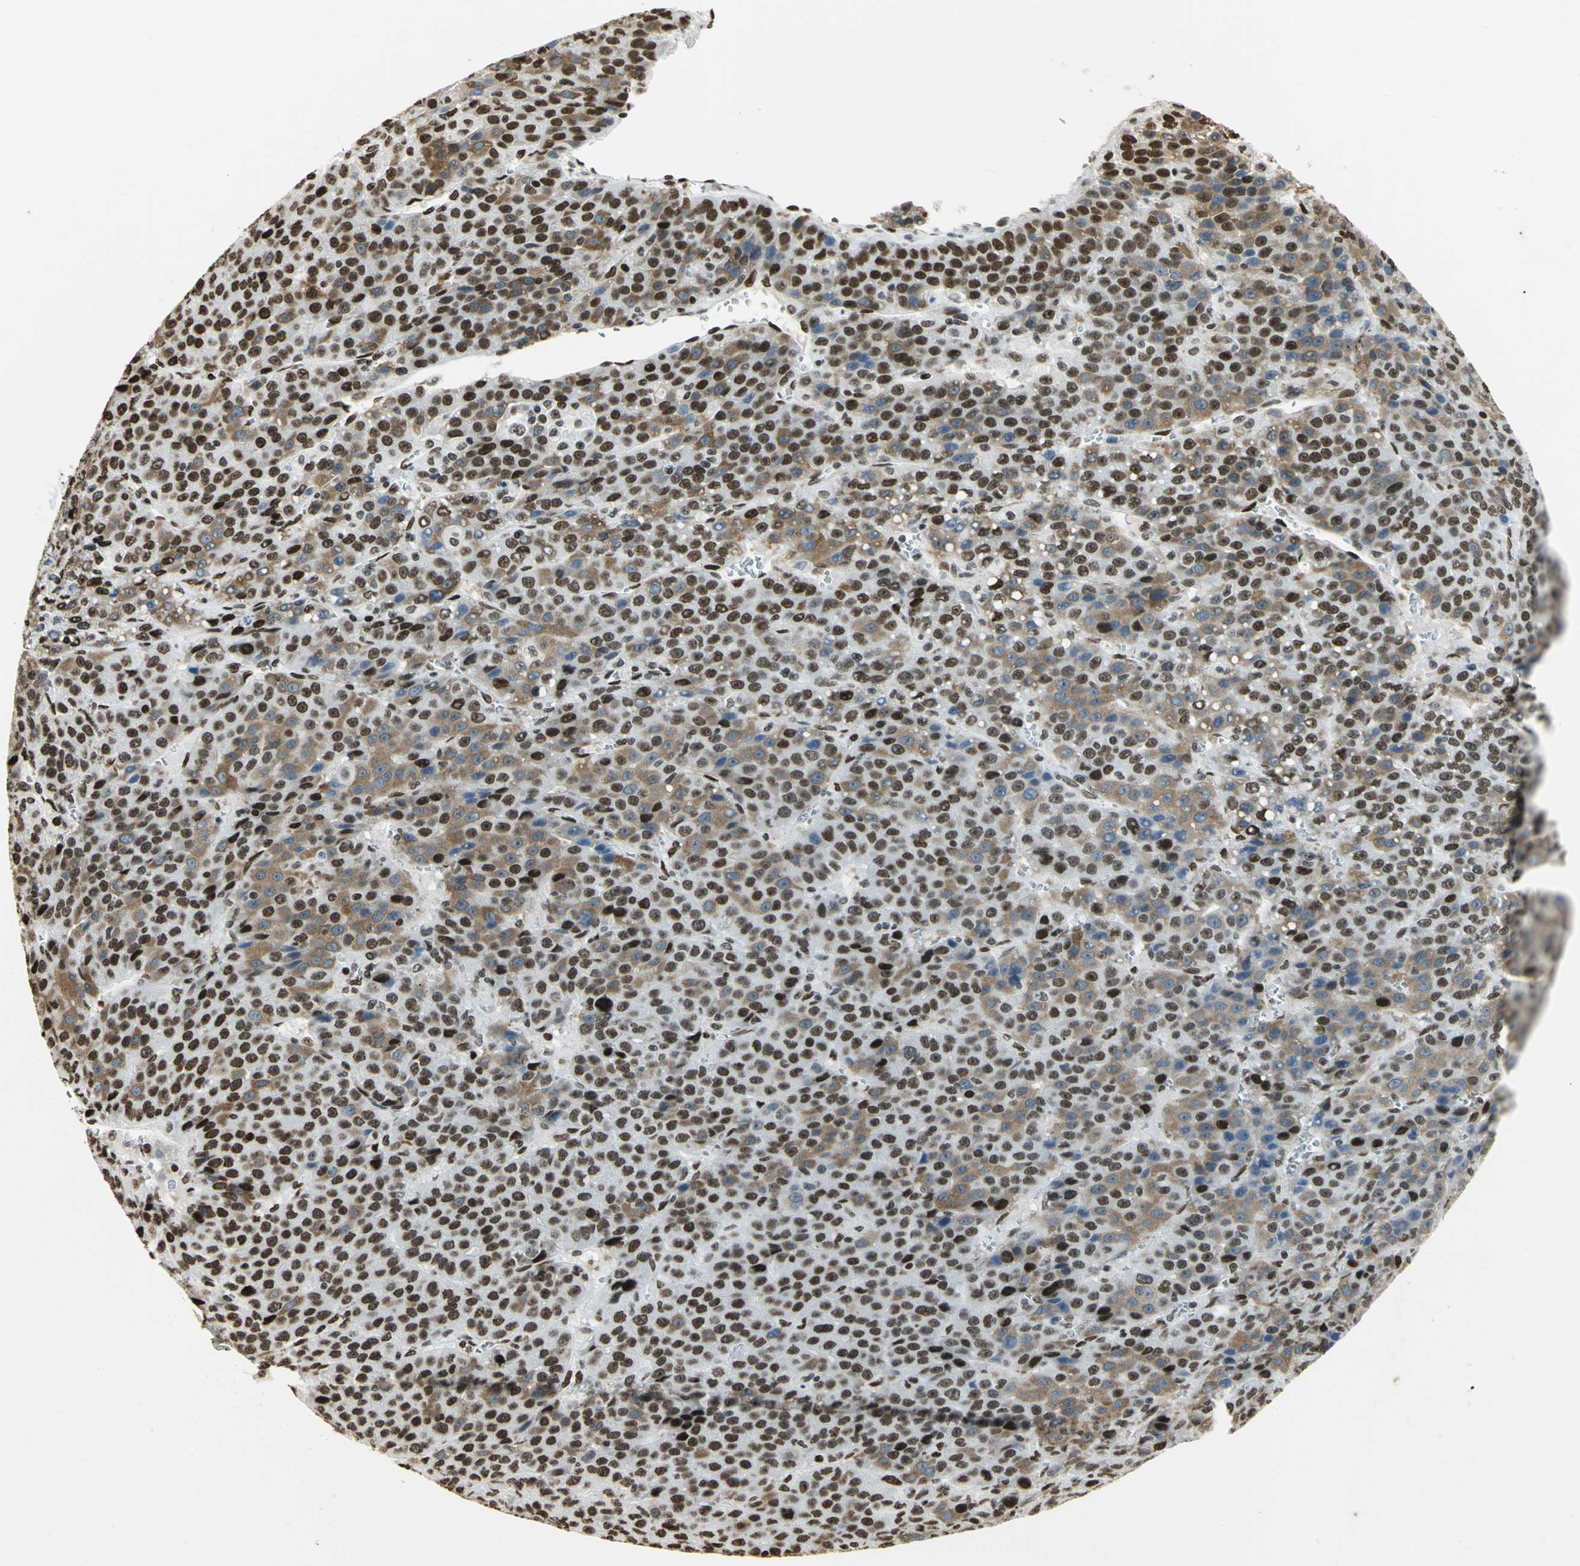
{"staining": {"intensity": "strong", "quantity": ">75%", "location": "cytoplasmic/membranous,nuclear"}, "tissue": "liver cancer", "cell_type": "Tumor cells", "image_type": "cancer", "snomed": [{"axis": "morphology", "description": "Carcinoma, Hepatocellular, NOS"}, {"axis": "topography", "description": "Liver"}], "caption": "A high amount of strong cytoplasmic/membranous and nuclear expression is present in about >75% of tumor cells in liver hepatocellular carcinoma tissue.", "gene": "HMGB1", "patient": {"sex": "female", "age": 53}}